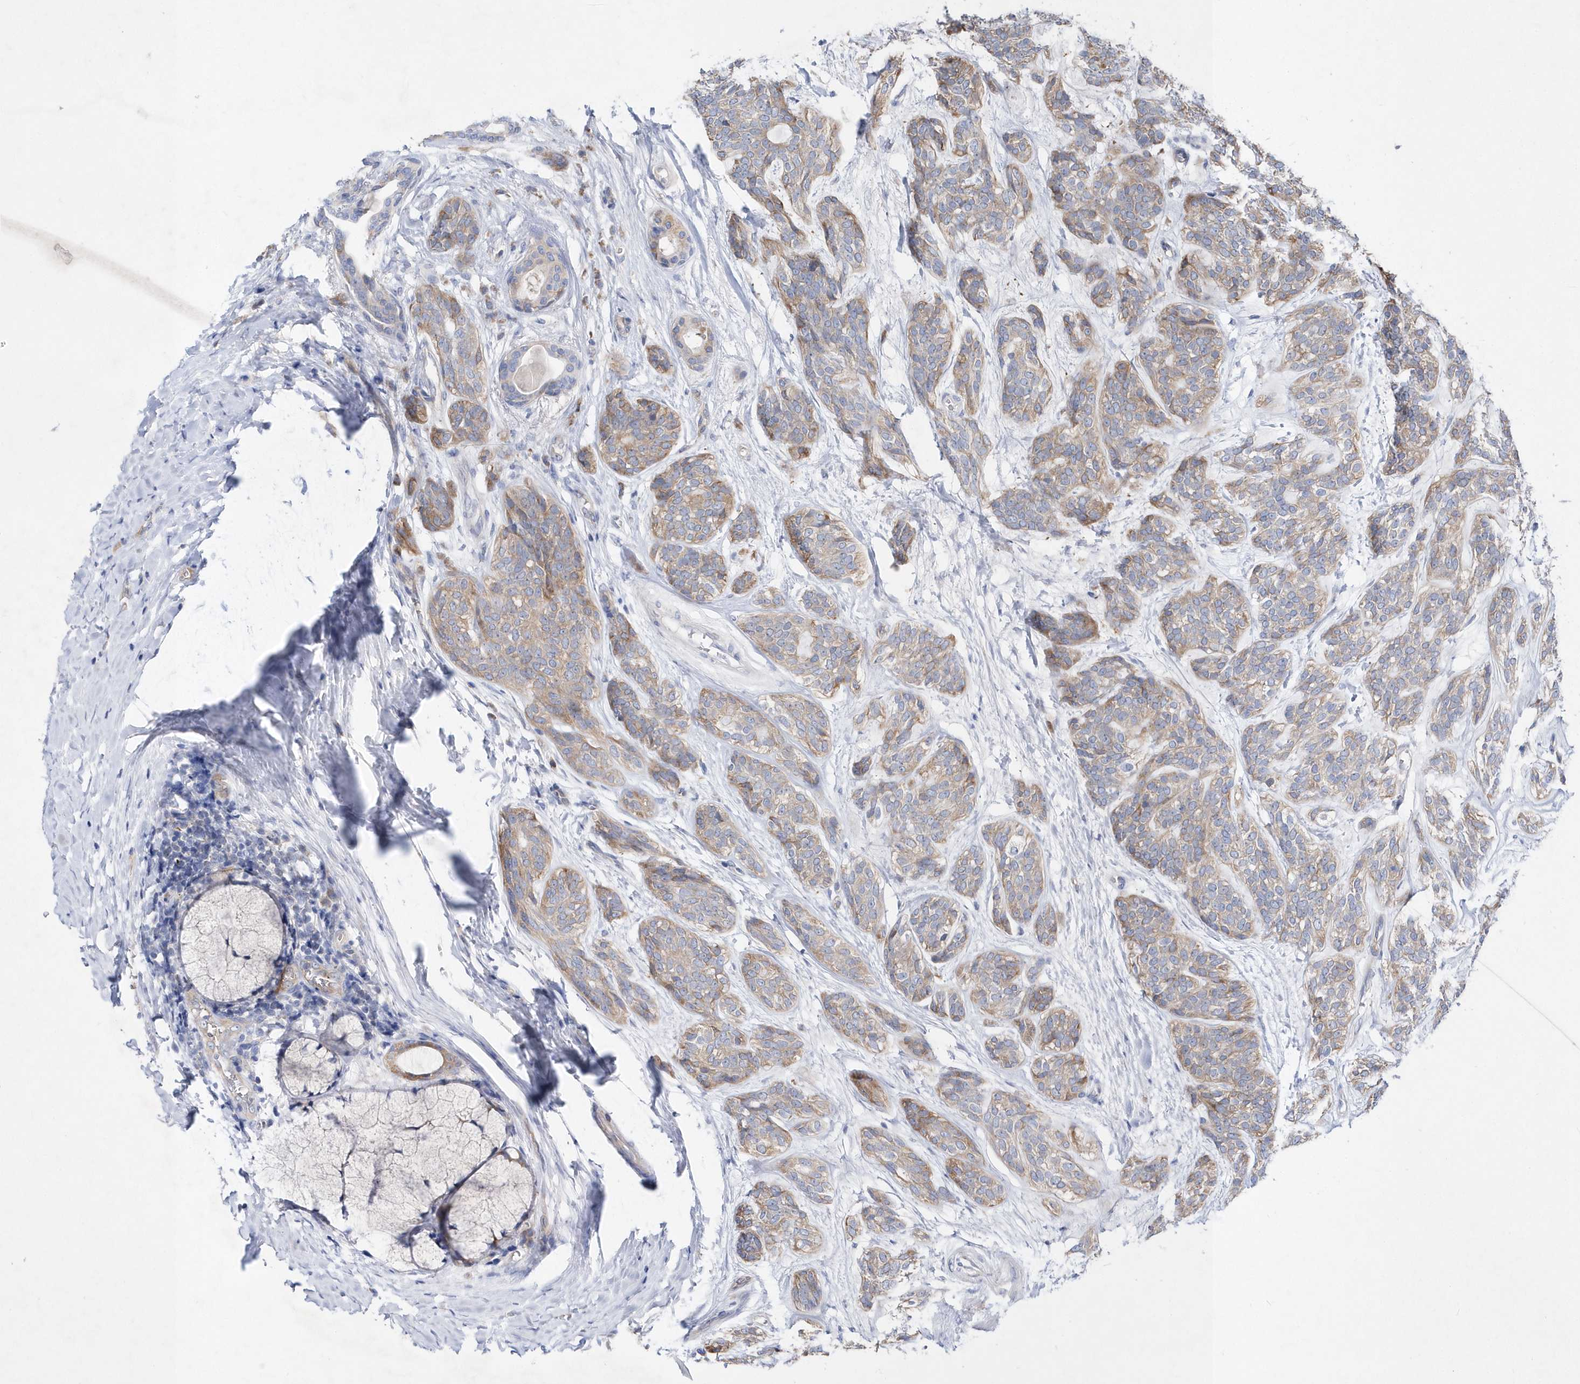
{"staining": {"intensity": "weak", "quantity": "25%-75%", "location": "cytoplasmic/membranous"}, "tissue": "head and neck cancer", "cell_type": "Tumor cells", "image_type": "cancer", "snomed": [{"axis": "morphology", "description": "Adenocarcinoma, NOS"}, {"axis": "topography", "description": "Head-Neck"}], "caption": "Immunohistochemical staining of adenocarcinoma (head and neck) shows low levels of weak cytoplasmic/membranous positivity in about 25%-75% of tumor cells.", "gene": "JKAMP", "patient": {"sex": "male", "age": 66}}